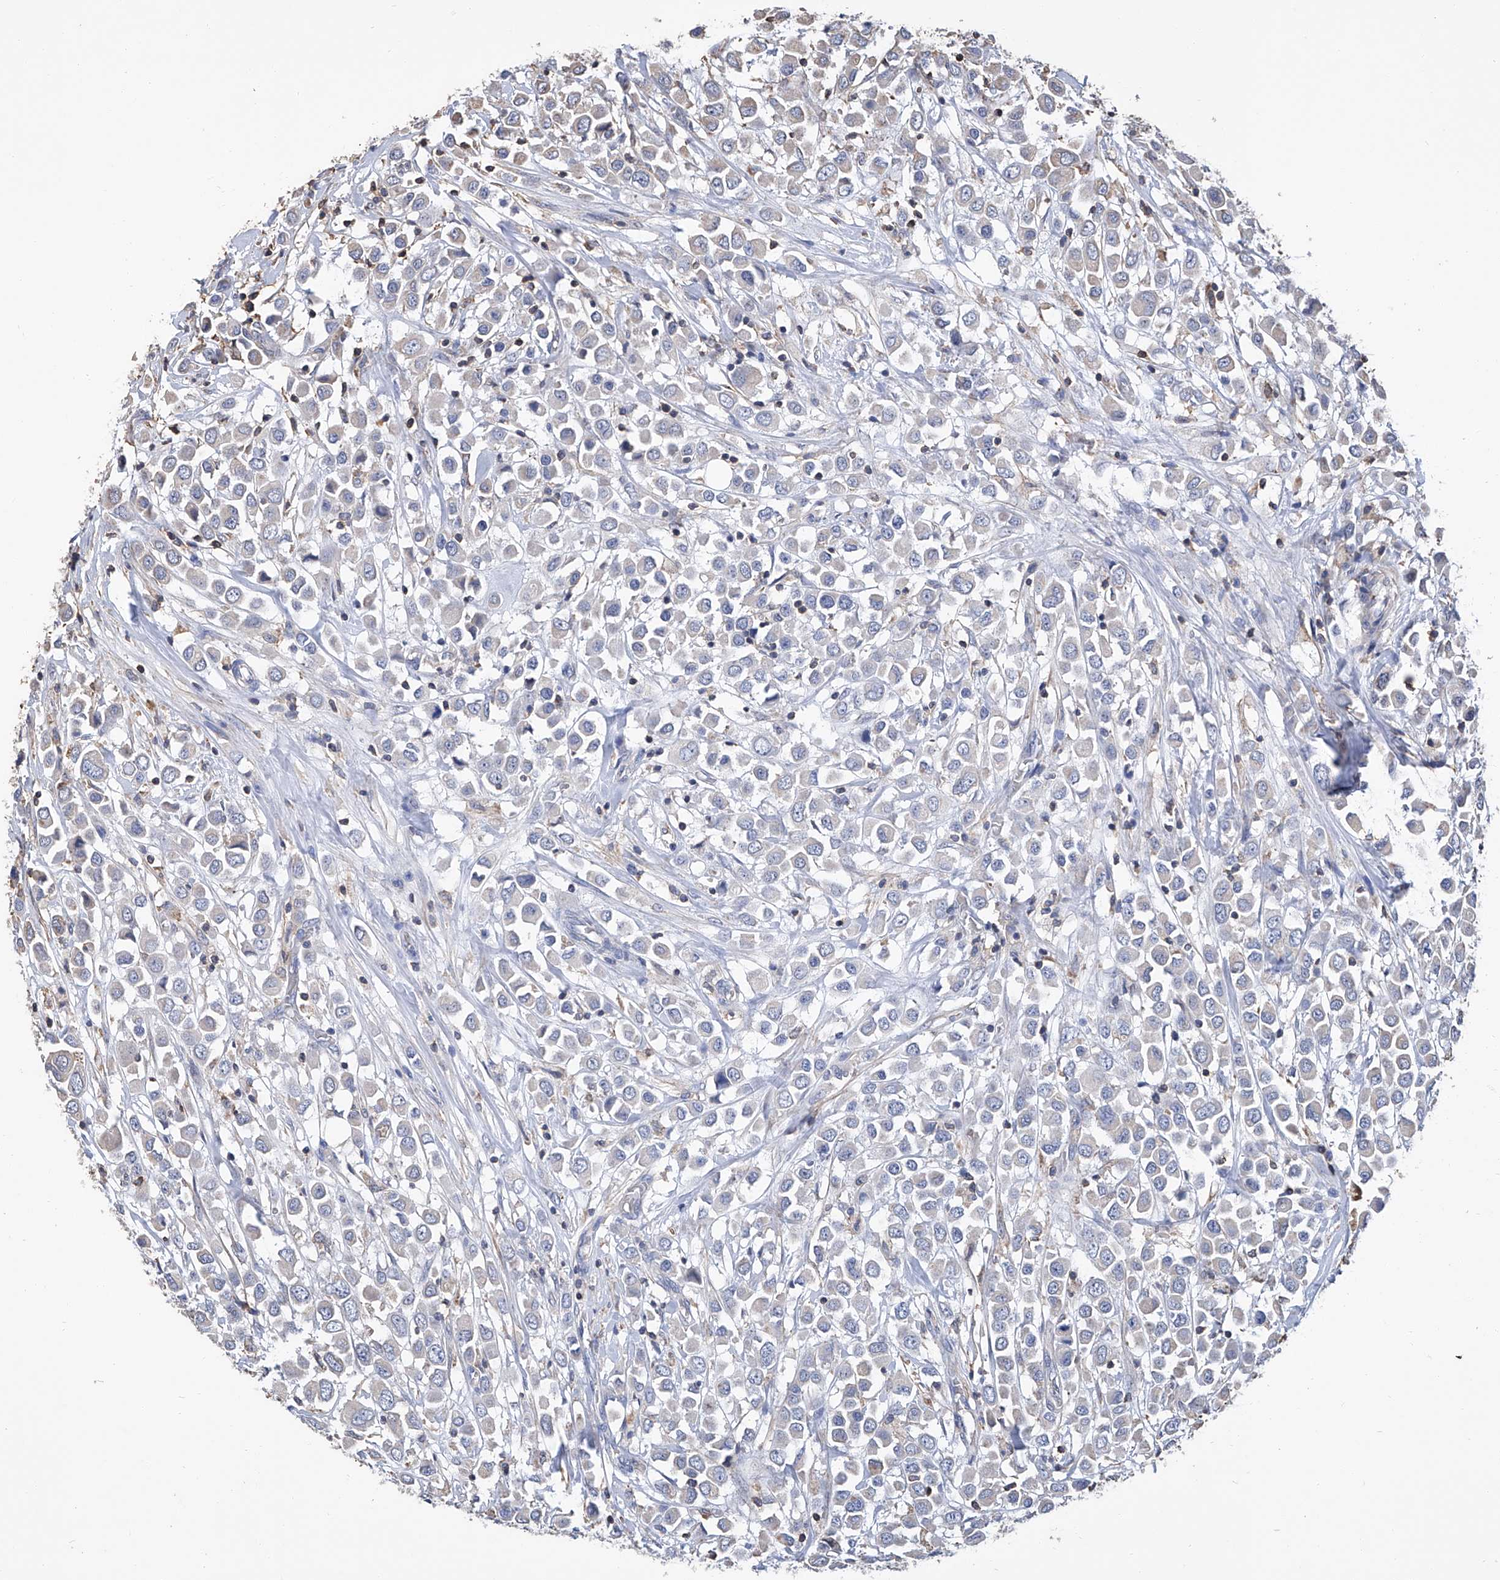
{"staining": {"intensity": "negative", "quantity": "none", "location": "none"}, "tissue": "breast cancer", "cell_type": "Tumor cells", "image_type": "cancer", "snomed": [{"axis": "morphology", "description": "Duct carcinoma"}, {"axis": "topography", "description": "Breast"}], "caption": "Immunohistochemistry micrograph of human breast invasive ductal carcinoma stained for a protein (brown), which shows no positivity in tumor cells.", "gene": "GPT", "patient": {"sex": "female", "age": 61}}